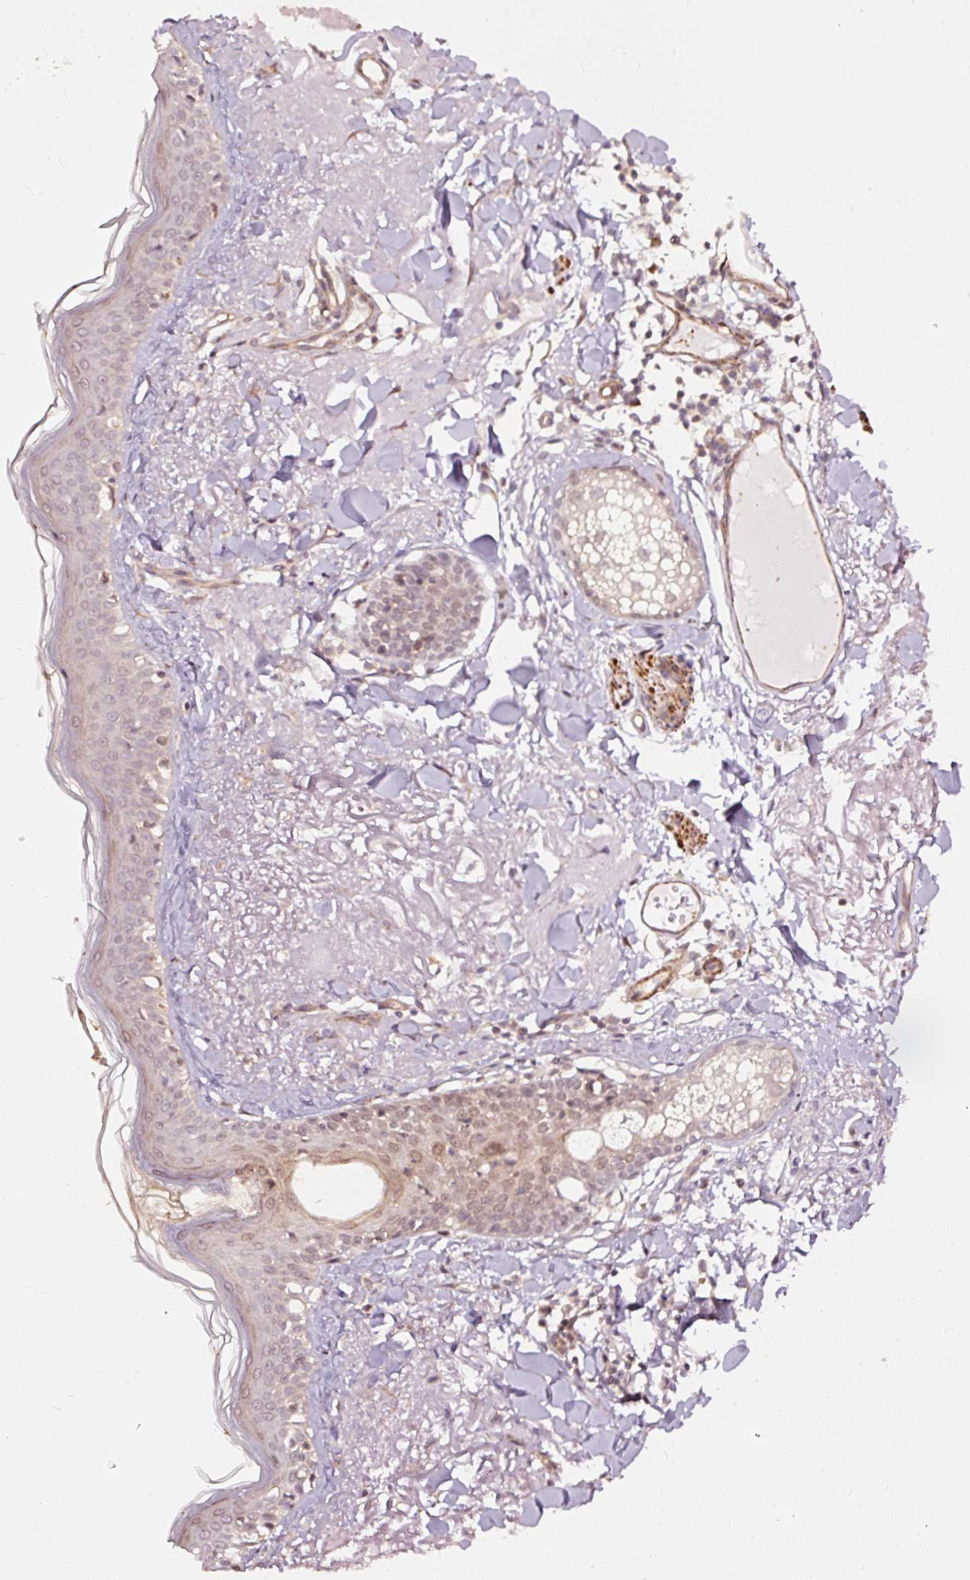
{"staining": {"intensity": "strong", "quantity": ">75%", "location": "nuclear"}, "tissue": "skin", "cell_type": "Fibroblasts", "image_type": "normal", "snomed": [{"axis": "morphology", "description": "Normal tissue, NOS"}, {"axis": "morphology", "description": "Malignant melanoma, NOS"}, {"axis": "topography", "description": "Skin"}], "caption": "A high-resolution photomicrograph shows immunohistochemistry staining of unremarkable skin, which displays strong nuclear expression in approximately >75% of fibroblasts.", "gene": "TPM1", "patient": {"sex": "male", "age": 80}}